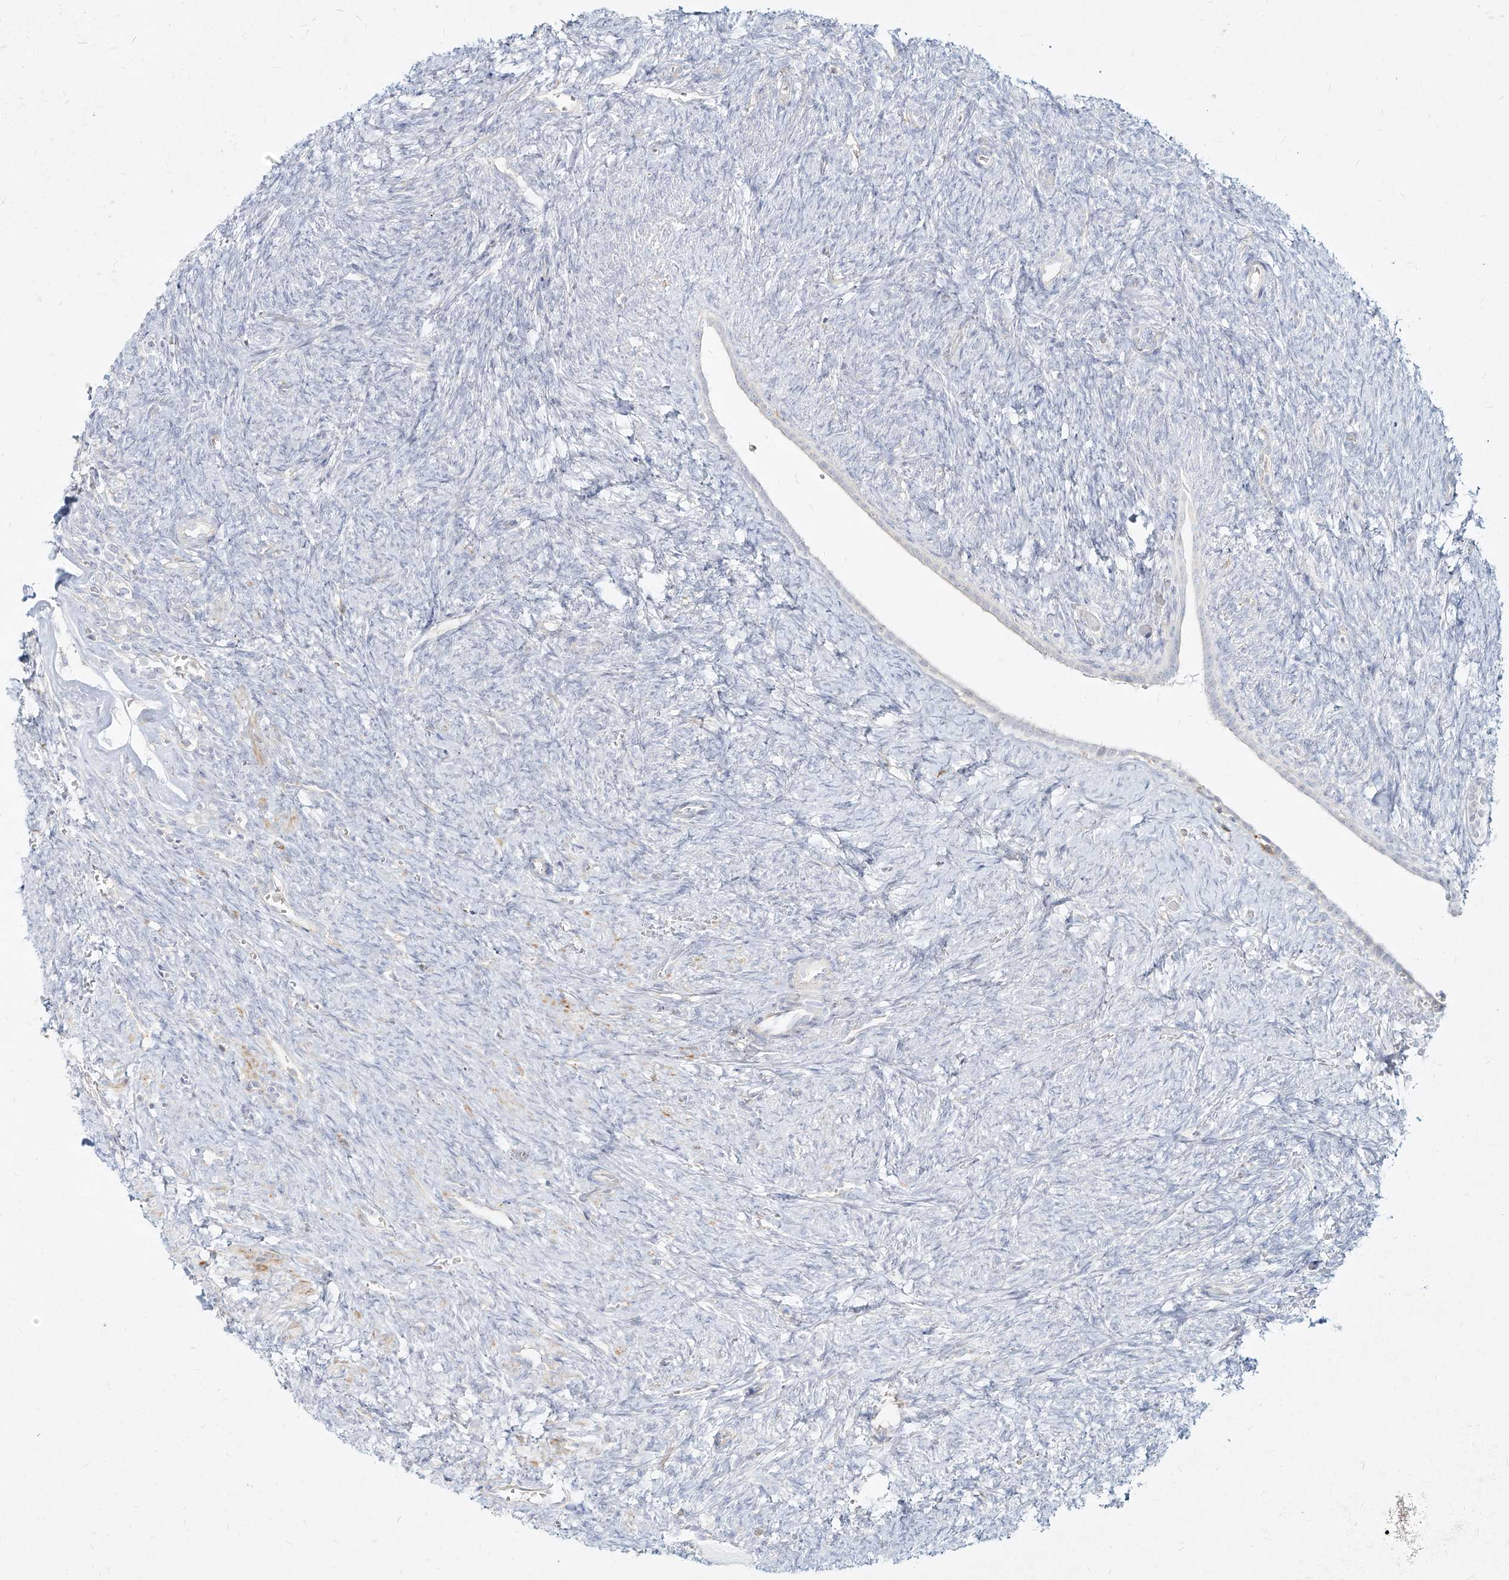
{"staining": {"intensity": "negative", "quantity": "none", "location": "none"}, "tissue": "ovary", "cell_type": "Follicle cells", "image_type": "normal", "snomed": [{"axis": "morphology", "description": "Normal tissue, NOS"}, {"axis": "topography", "description": "Ovary"}], "caption": "Immunohistochemistry histopathology image of unremarkable human ovary stained for a protein (brown), which reveals no positivity in follicle cells. Nuclei are stained in blue.", "gene": "SLC2A12", "patient": {"sex": "female", "age": 41}}